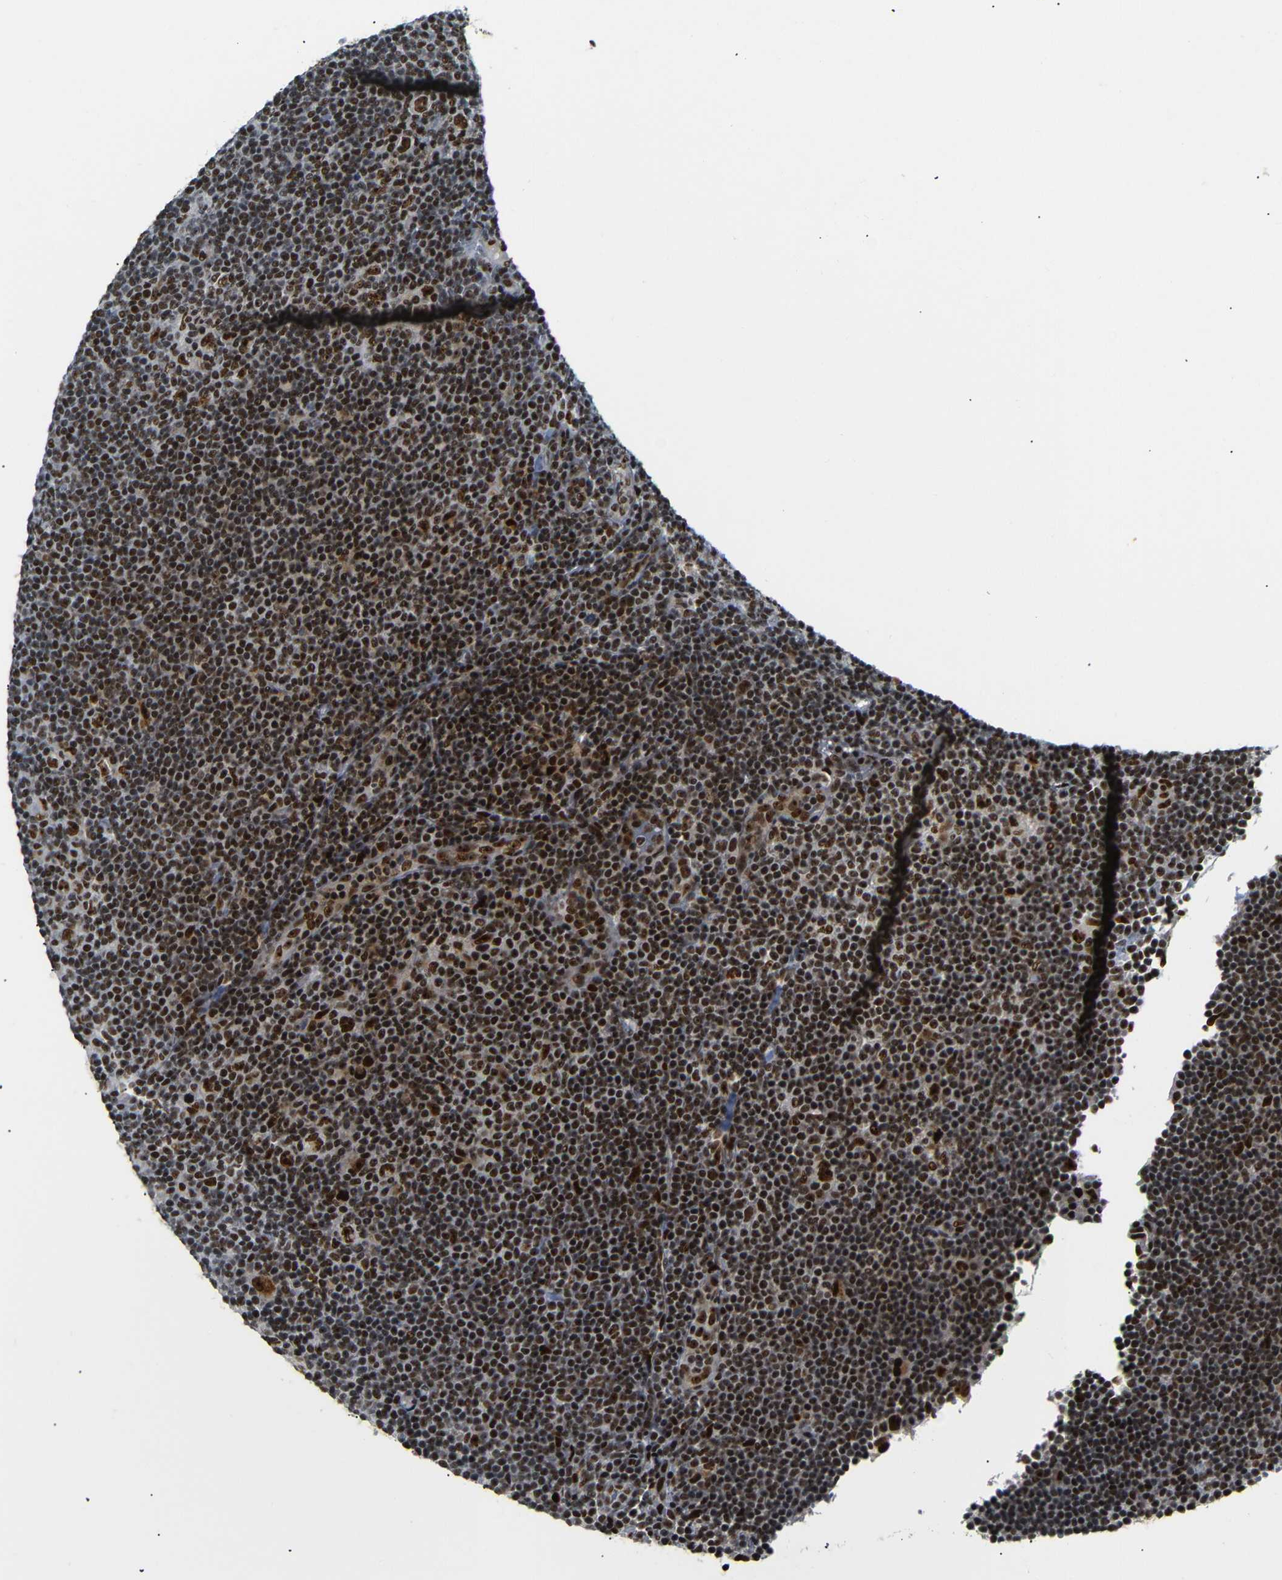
{"staining": {"intensity": "strong", "quantity": ">75%", "location": "nuclear"}, "tissue": "lymphoma", "cell_type": "Tumor cells", "image_type": "cancer", "snomed": [{"axis": "morphology", "description": "Hodgkin's disease, NOS"}, {"axis": "topography", "description": "Lymph node"}], "caption": "Protein analysis of Hodgkin's disease tissue demonstrates strong nuclear positivity in about >75% of tumor cells.", "gene": "SETDB2", "patient": {"sex": "female", "age": 57}}